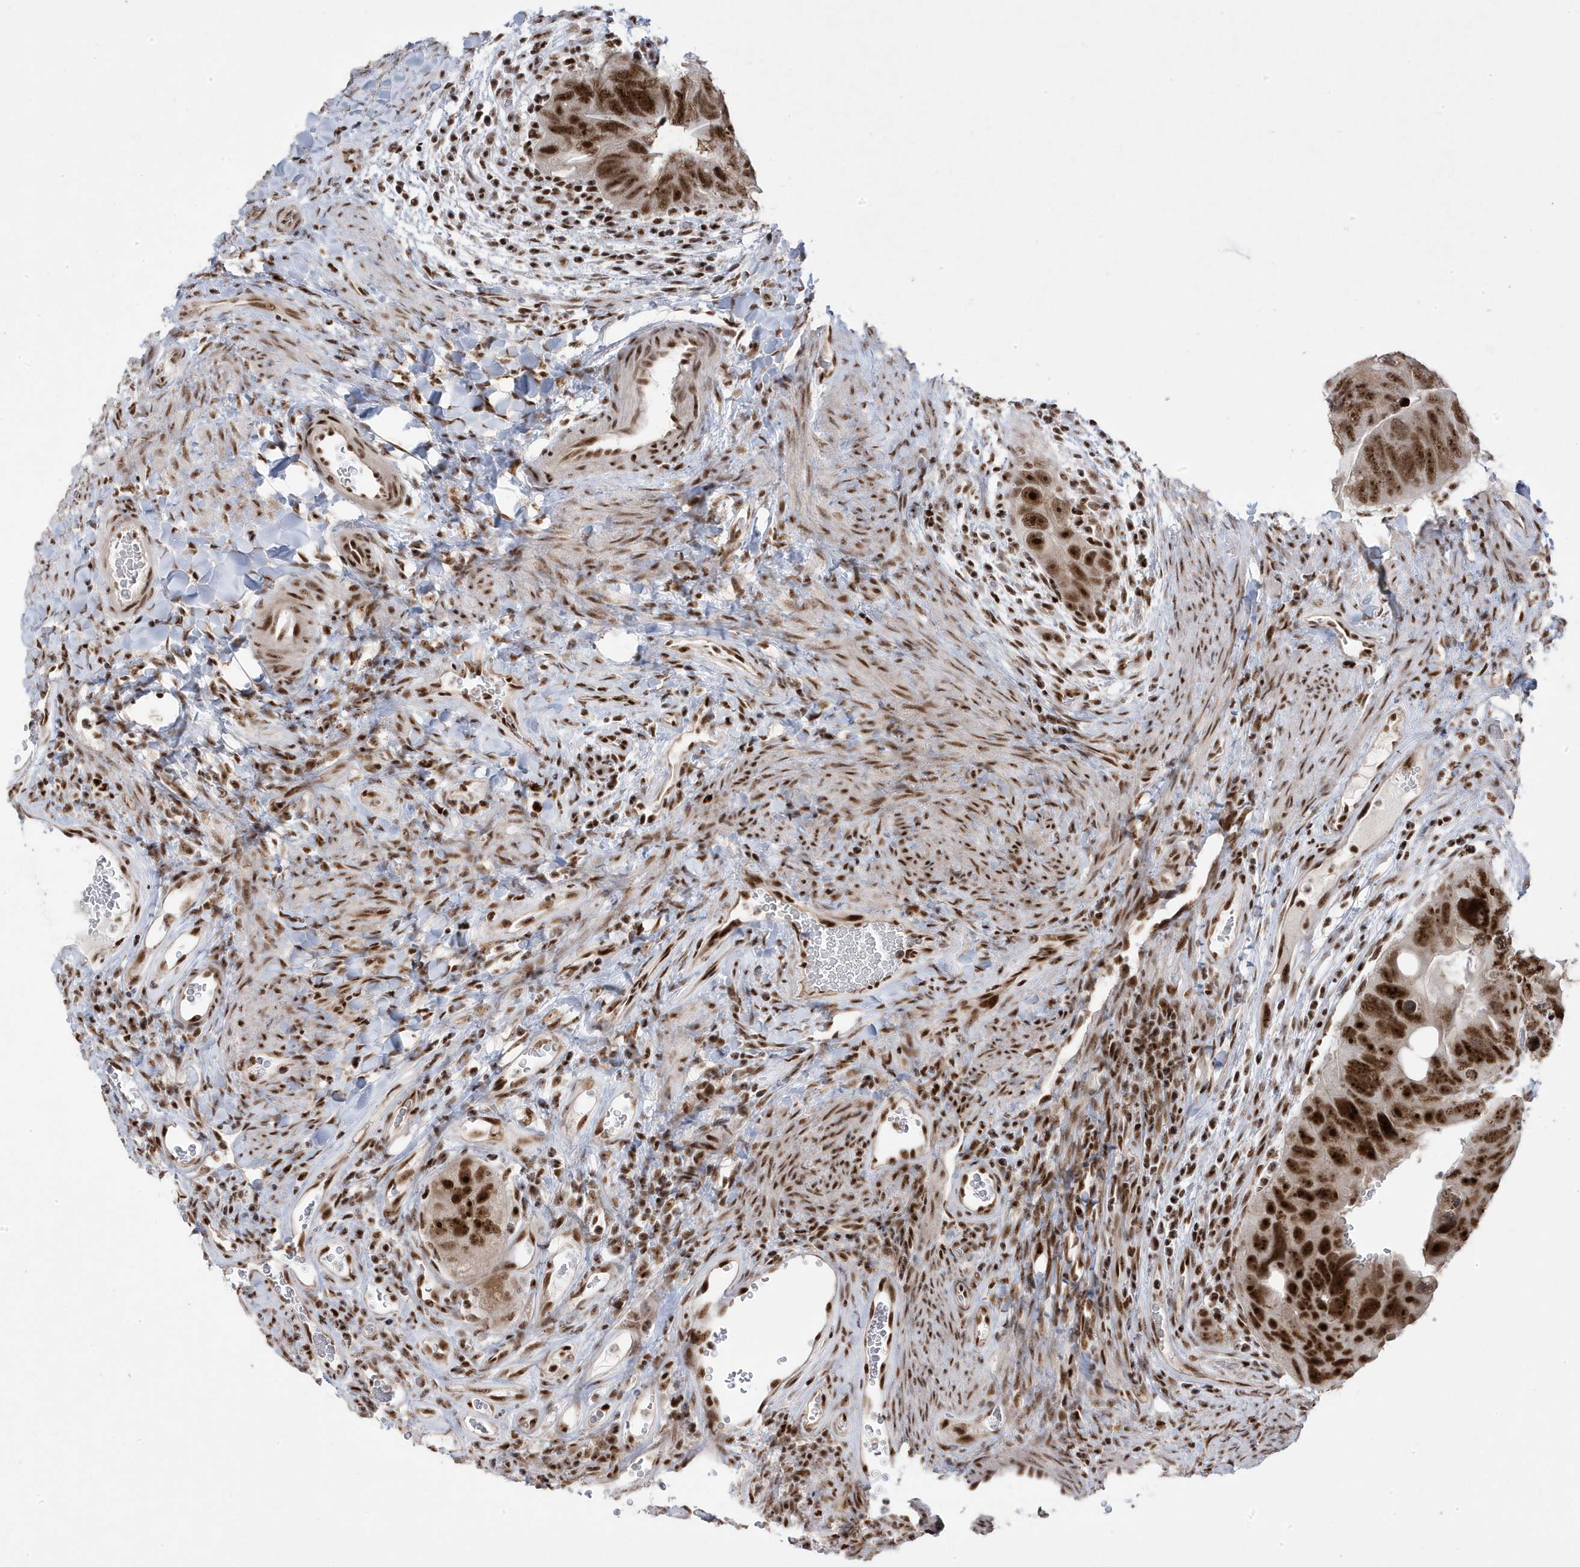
{"staining": {"intensity": "strong", "quantity": ">75%", "location": "nuclear"}, "tissue": "colorectal cancer", "cell_type": "Tumor cells", "image_type": "cancer", "snomed": [{"axis": "morphology", "description": "Adenocarcinoma, NOS"}, {"axis": "topography", "description": "Rectum"}], "caption": "This photomicrograph displays immunohistochemistry staining of colorectal cancer, with high strong nuclear expression in approximately >75% of tumor cells.", "gene": "MTREX", "patient": {"sex": "male", "age": 59}}